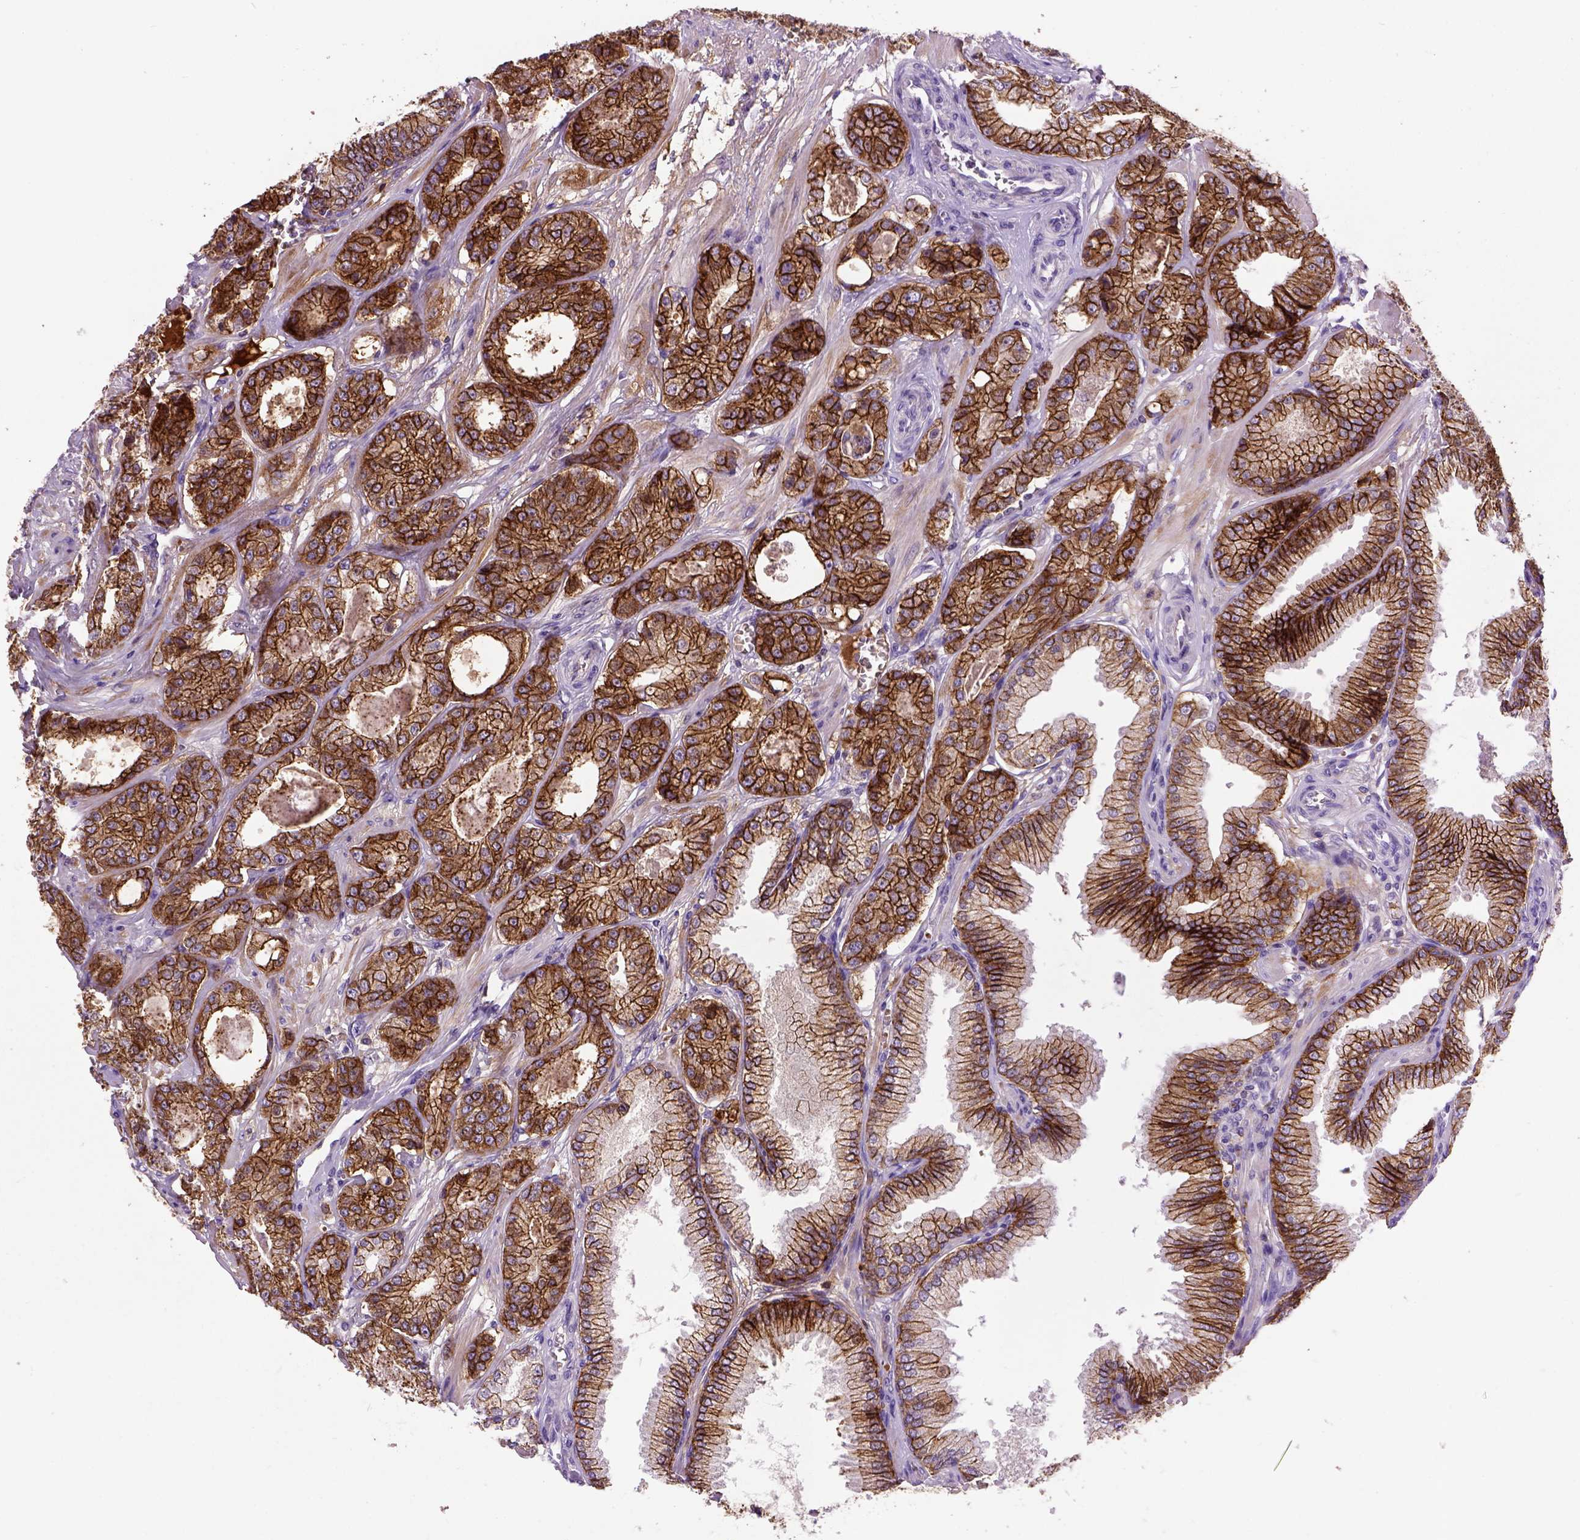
{"staining": {"intensity": "strong", "quantity": ">75%", "location": "cytoplasmic/membranous"}, "tissue": "prostate cancer", "cell_type": "Tumor cells", "image_type": "cancer", "snomed": [{"axis": "morphology", "description": "Adenocarcinoma, NOS"}, {"axis": "topography", "description": "Prostate"}], "caption": "The micrograph reveals a brown stain indicating the presence of a protein in the cytoplasmic/membranous of tumor cells in prostate cancer. (brown staining indicates protein expression, while blue staining denotes nuclei).", "gene": "CDH1", "patient": {"sex": "male", "age": 64}}